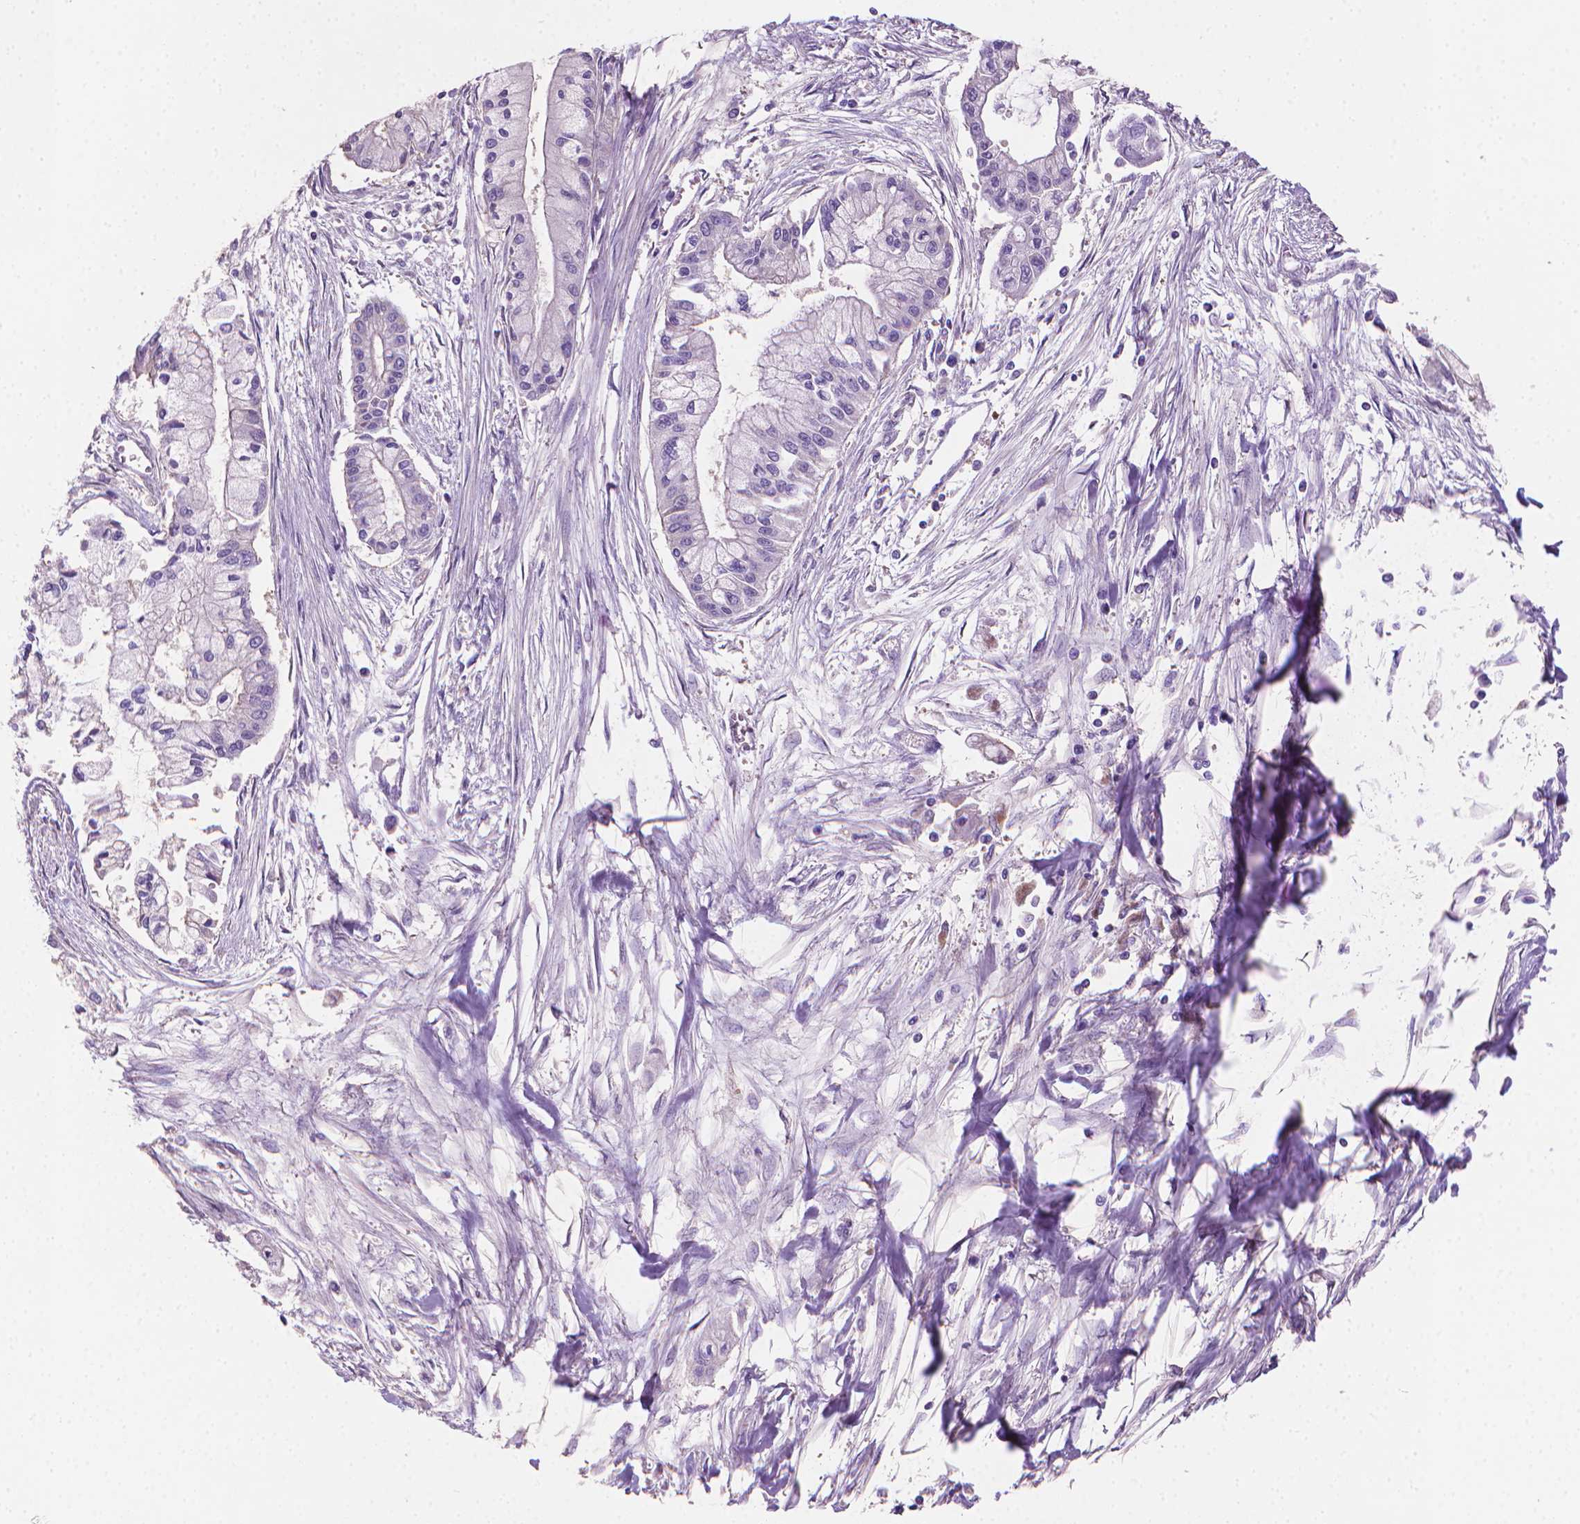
{"staining": {"intensity": "negative", "quantity": "none", "location": "none"}, "tissue": "pancreatic cancer", "cell_type": "Tumor cells", "image_type": "cancer", "snomed": [{"axis": "morphology", "description": "Adenocarcinoma, NOS"}, {"axis": "topography", "description": "Pancreas"}], "caption": "A photomicrograph of human pancreatic adenocarcinoma is negative for staining in tumor cells. (Immunohistochemistry, brightfield microscopy, high magnification).", "gene": "CLXN", "patient": {"sex": "male", "age": 54}}